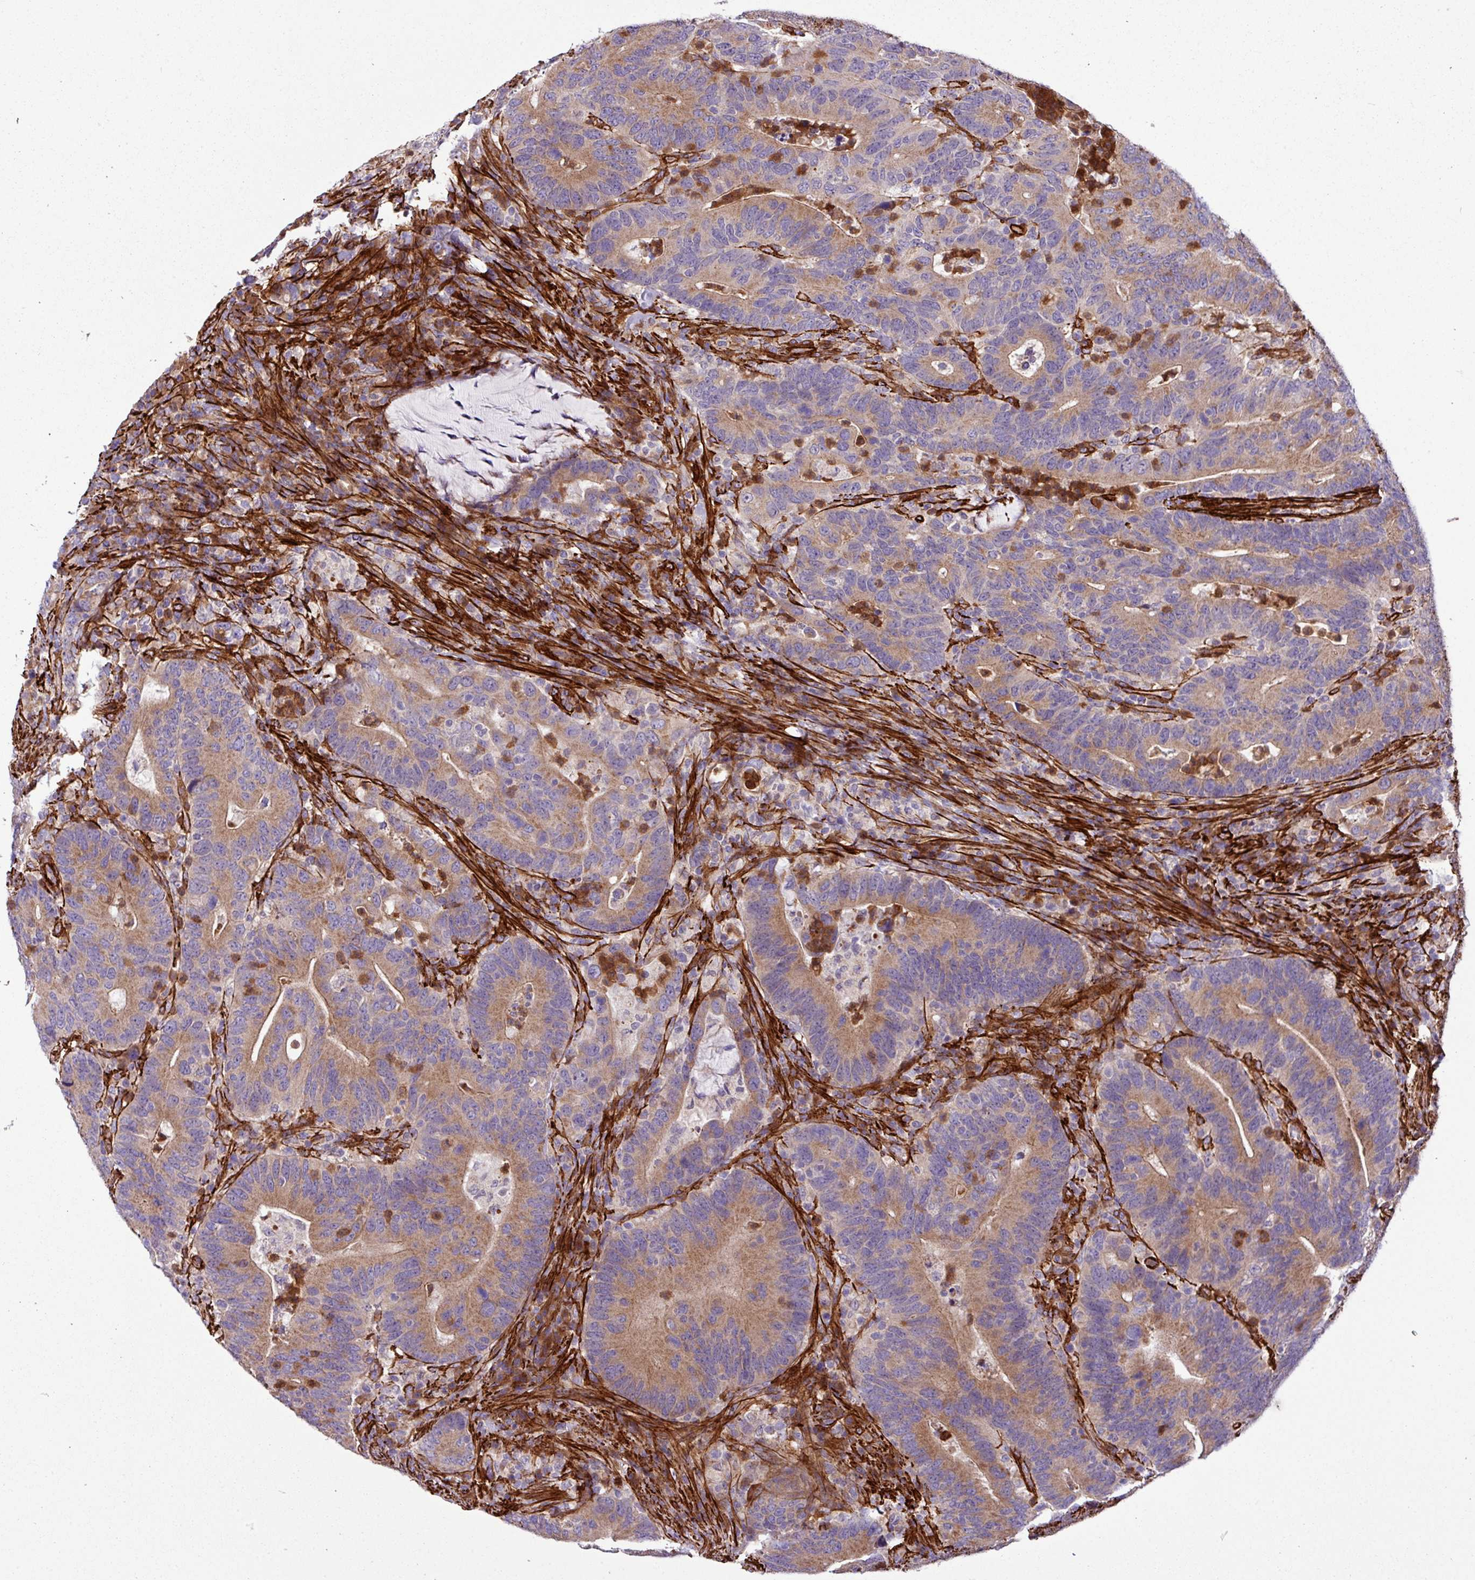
{"staining": {"intensity": "moderate", "quantity": ">75%", "location": "cytoplasmic/membranous"}, "tissue": "colorectal cancer", "cell_type": "Tumor cells", "image_type": "cancer", "snomed": [{"axis": "morphology", "description": "Adenocarcinoma, NOS"}, {"axis": "topography", "description": "Colon"}], "caption": "Colorectal cancer (adenocarcinoma) stained for a protein (brown) reveals moderate cytoplasmic/membranous positive positivity in about >75% of tumor cells.", "gene": "FAM47E", "patient": {"sex": "female", "age": 66}}